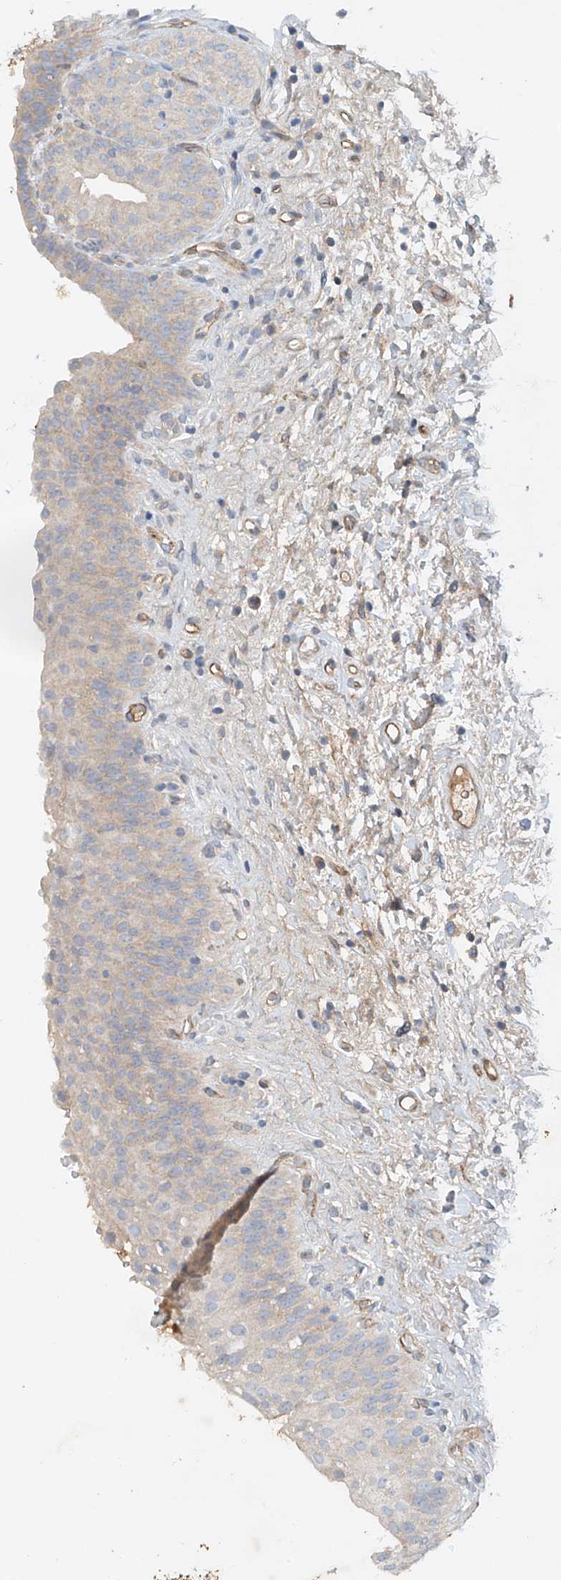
{"staining": {"intensity": "weak", "quantity": "<25%", "location": "cytoplasmic/membranous"}, "tissue": "urinary bladder", "cell_type": "Urothelial cells", "image_type": "normal", "snomed": [{"axis": "morphology", "description": "Normal tissue, NOS"}, {"axis": "topography", "description": "Urinary bladder"}], "caption": "Immunohistochemistry (IHC) photomicrograph of unremarkable urinary bladder: urinary bladder stained with DAB (3,3'-diaminobenzidine) shows no significant protein positivity in urothelial cells.", "gene": "ENSG00000266202", "patient": {"sex": "male", "age": 83}}